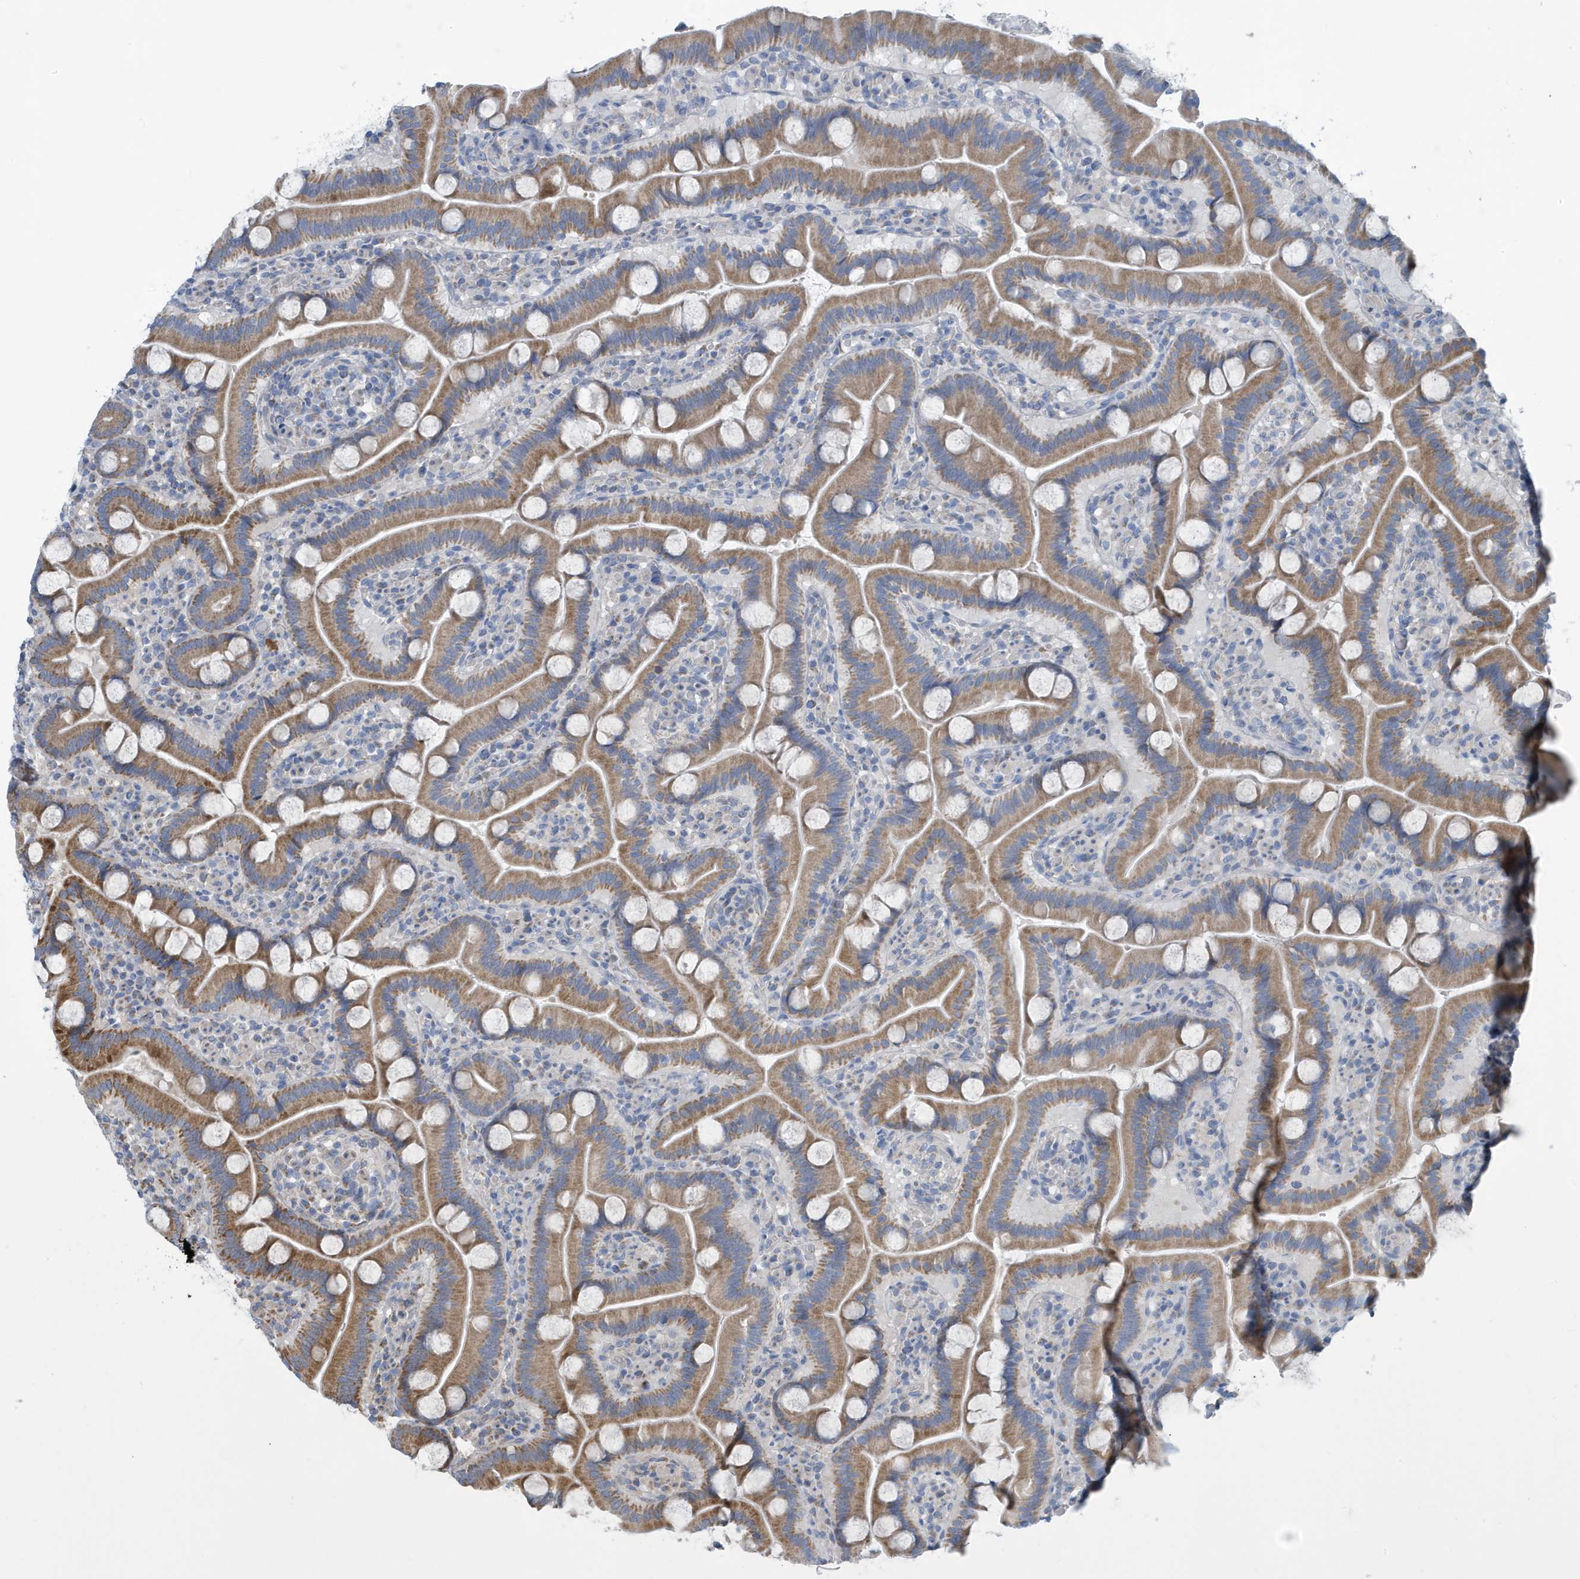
{"staining": {"intensity": "moderate", "quantity": ">75%", "location": "cytoplasmic/membranous"}, "tissue": "duodenum", "cell_type": "Glandular cells", "image_type": "normal", "snomed": [{"axis": "morphology", "description": "Normal tissue, NOS"}, {"axis": "topography", "description": "Duodenum"}], "caption": "Immunohistochemical staining of benign human duodenum reveals moderate cytoplasmic/membranous protein expression in about >75% of glandular cells.", "gene": "PPM1M", "patient": {"sex": "male", "age": 55}}